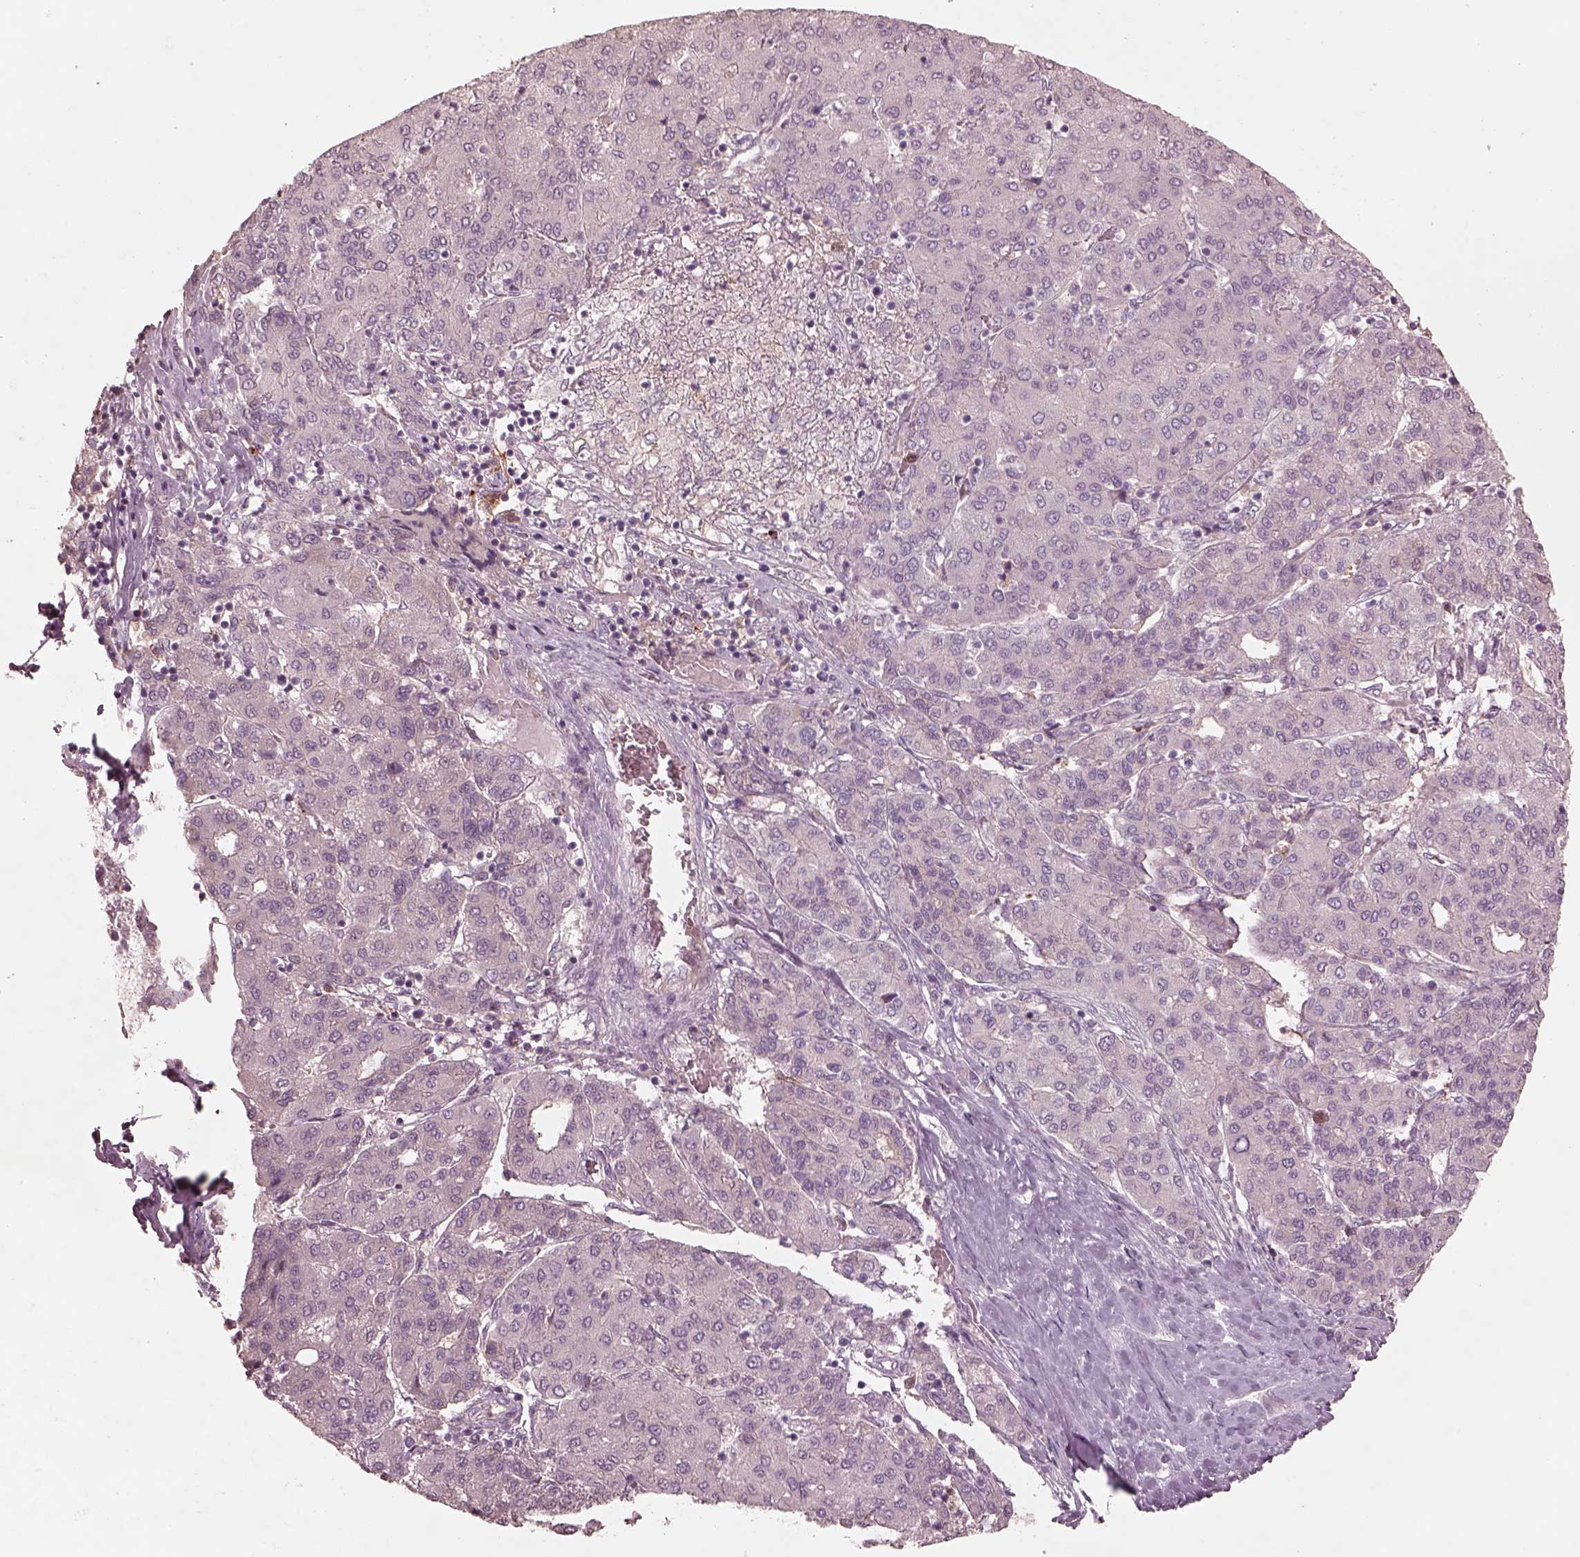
{"staining": {"intensity": "negative", "quantity": "none", "location": "none"}, "tissue": "liver cancer", "cell_type": "Tumor cells", "image_type": "cancer", "snomed": [{"axis": "morphology", "description": "Carcinoma, Hepatocellular, NOS"}, {"axis": "topography", "description": "Liver"}], "caption": "An image of human hepatocellular carcinoma (liver) is negative for staining in tumor cells.", "gene": "VWA5B1", "patient": {"sex": "male", "age": 65}}